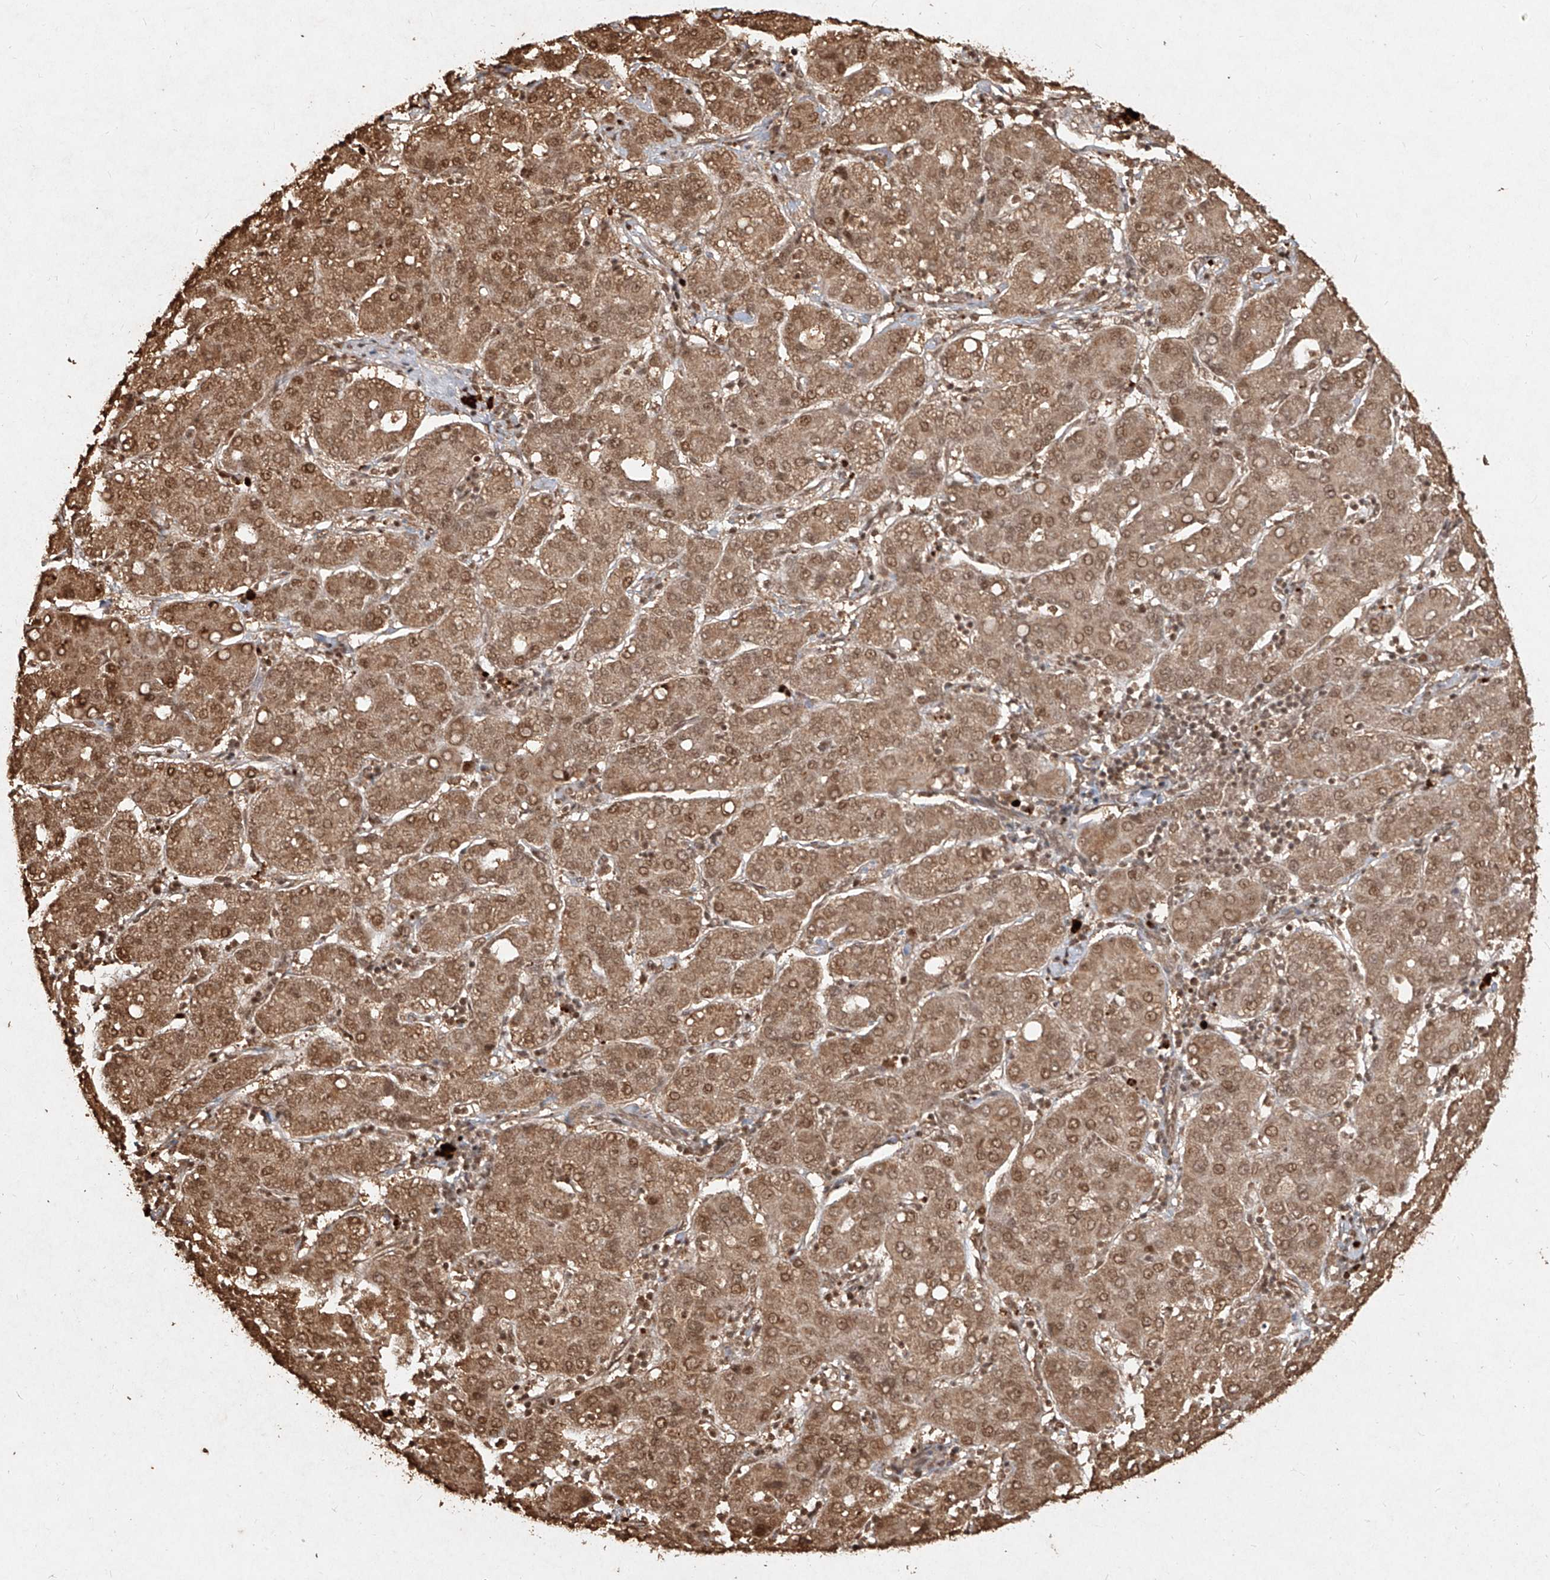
{"staining": {"intensity": "moderate", "quantity": ">75%", "location": "cytoplasmic/membranous,nuclear"}, "tissue": "liver cancer", "cell_type": "Tumor cells", "image_type": "cancer", "snomed": [{"axis": "morphology", "description": "Carcinoma, Hepatocellular, NOS"}, {"axis": "topography", "description": "Liver"}], "caption": "Hepatocellular carcinoma (liver) stained with a brown dye demonstrates moderate cytoplasmic/membranous and nuclear positive expression in approximately >75% of tumor cells.", "gene": "UBE2K", "patient": {"sex": "male", "age": 65}}